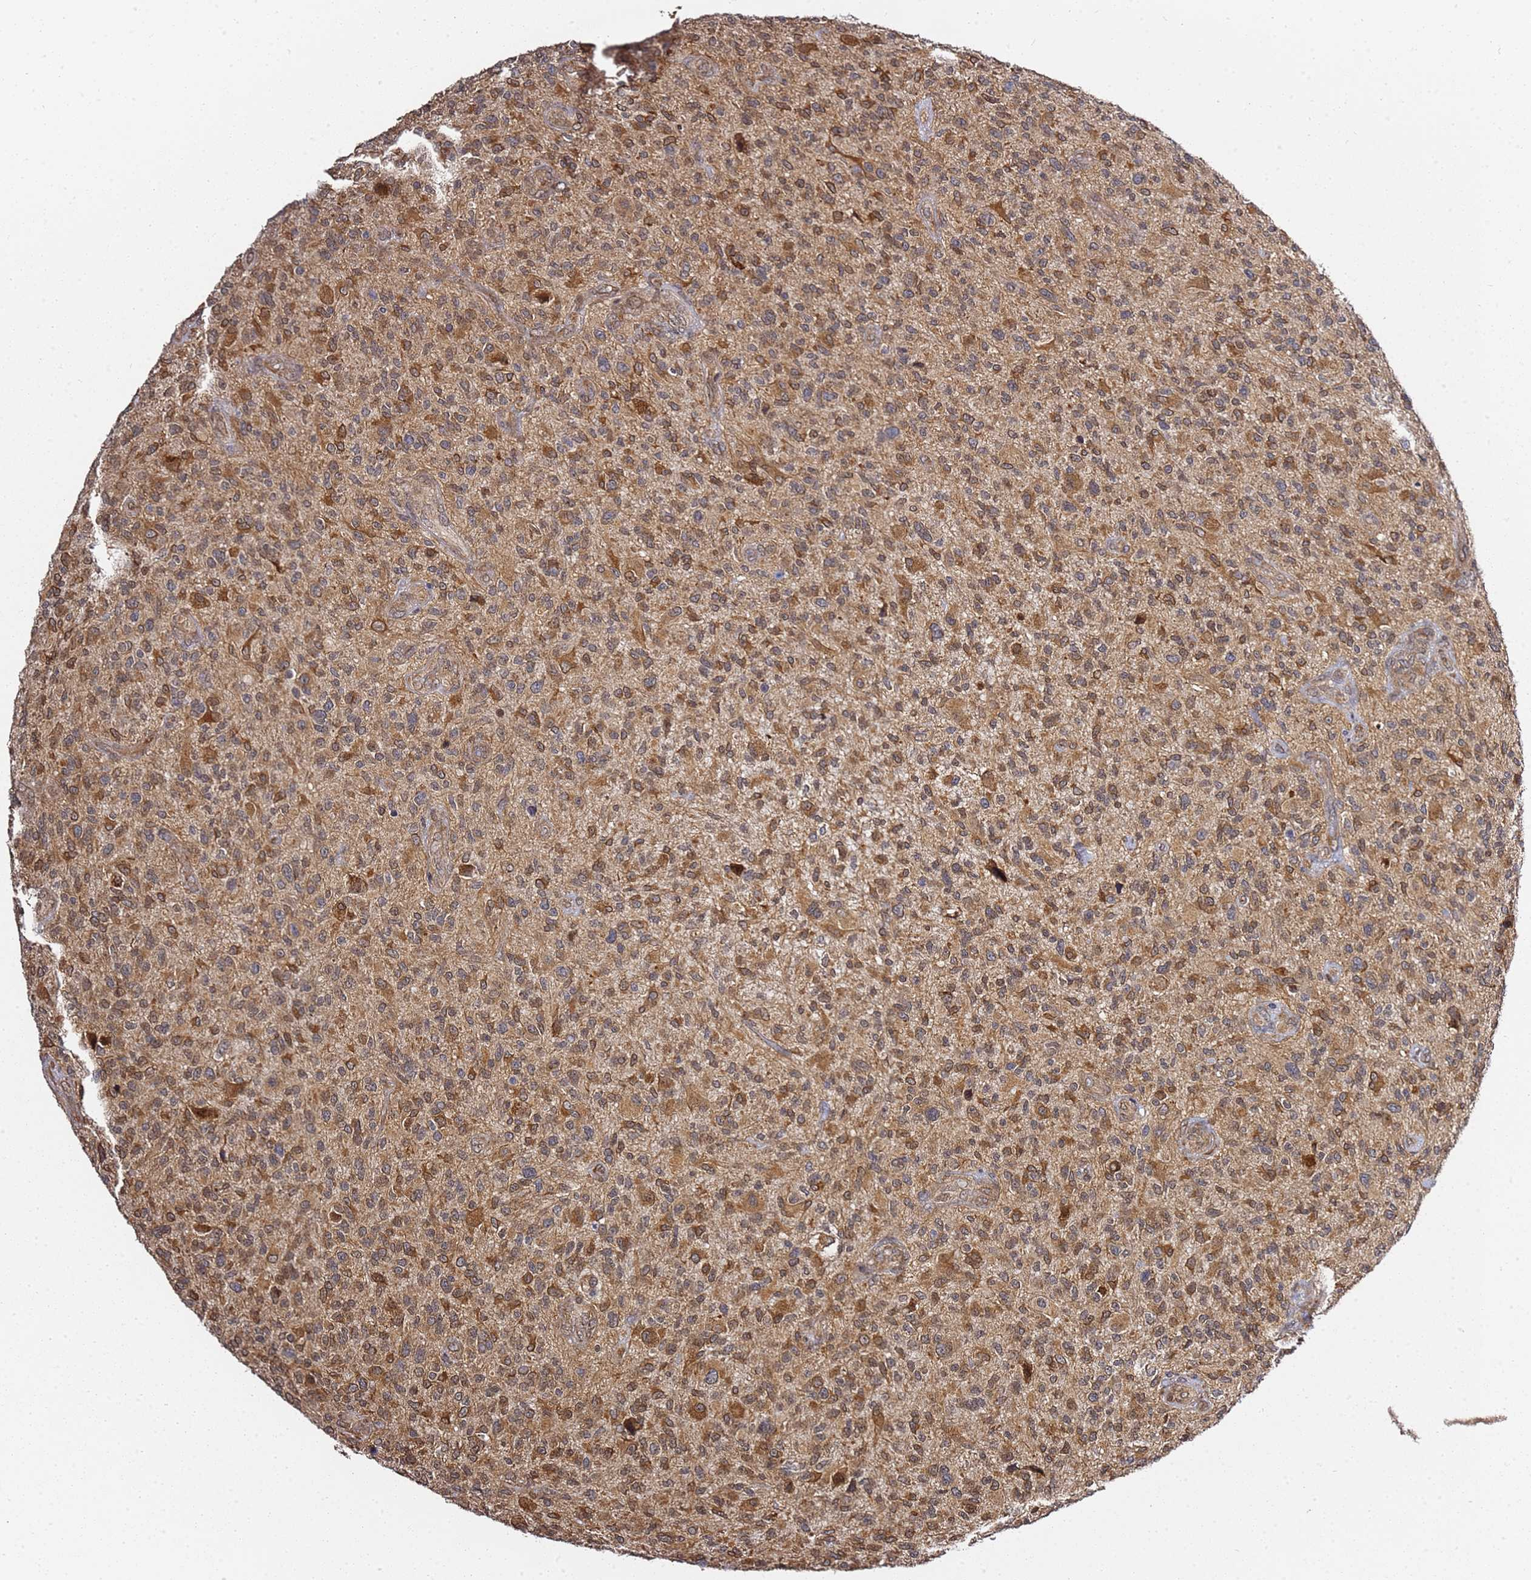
{"staining": {"intensity": "moderate", "quantity": ">75%", "location": "cytoplasmic/membranous"}, "tissue": "glioma", "cell_type": "Tumor cells", "image_type": "cancer", "snomed": [{"axis": "morphology", "description": "Glioma, malignant, High grade"}, {"axis": "topography", "description": "Brain"}], "caption": "A medium amount of moderate cytoplasmic/membranous positivity is present in approximately >75% of tumor cells in glioma tissue.", "gene": "PRKAB2", "patient": {"sex": "male", "age": 47}}